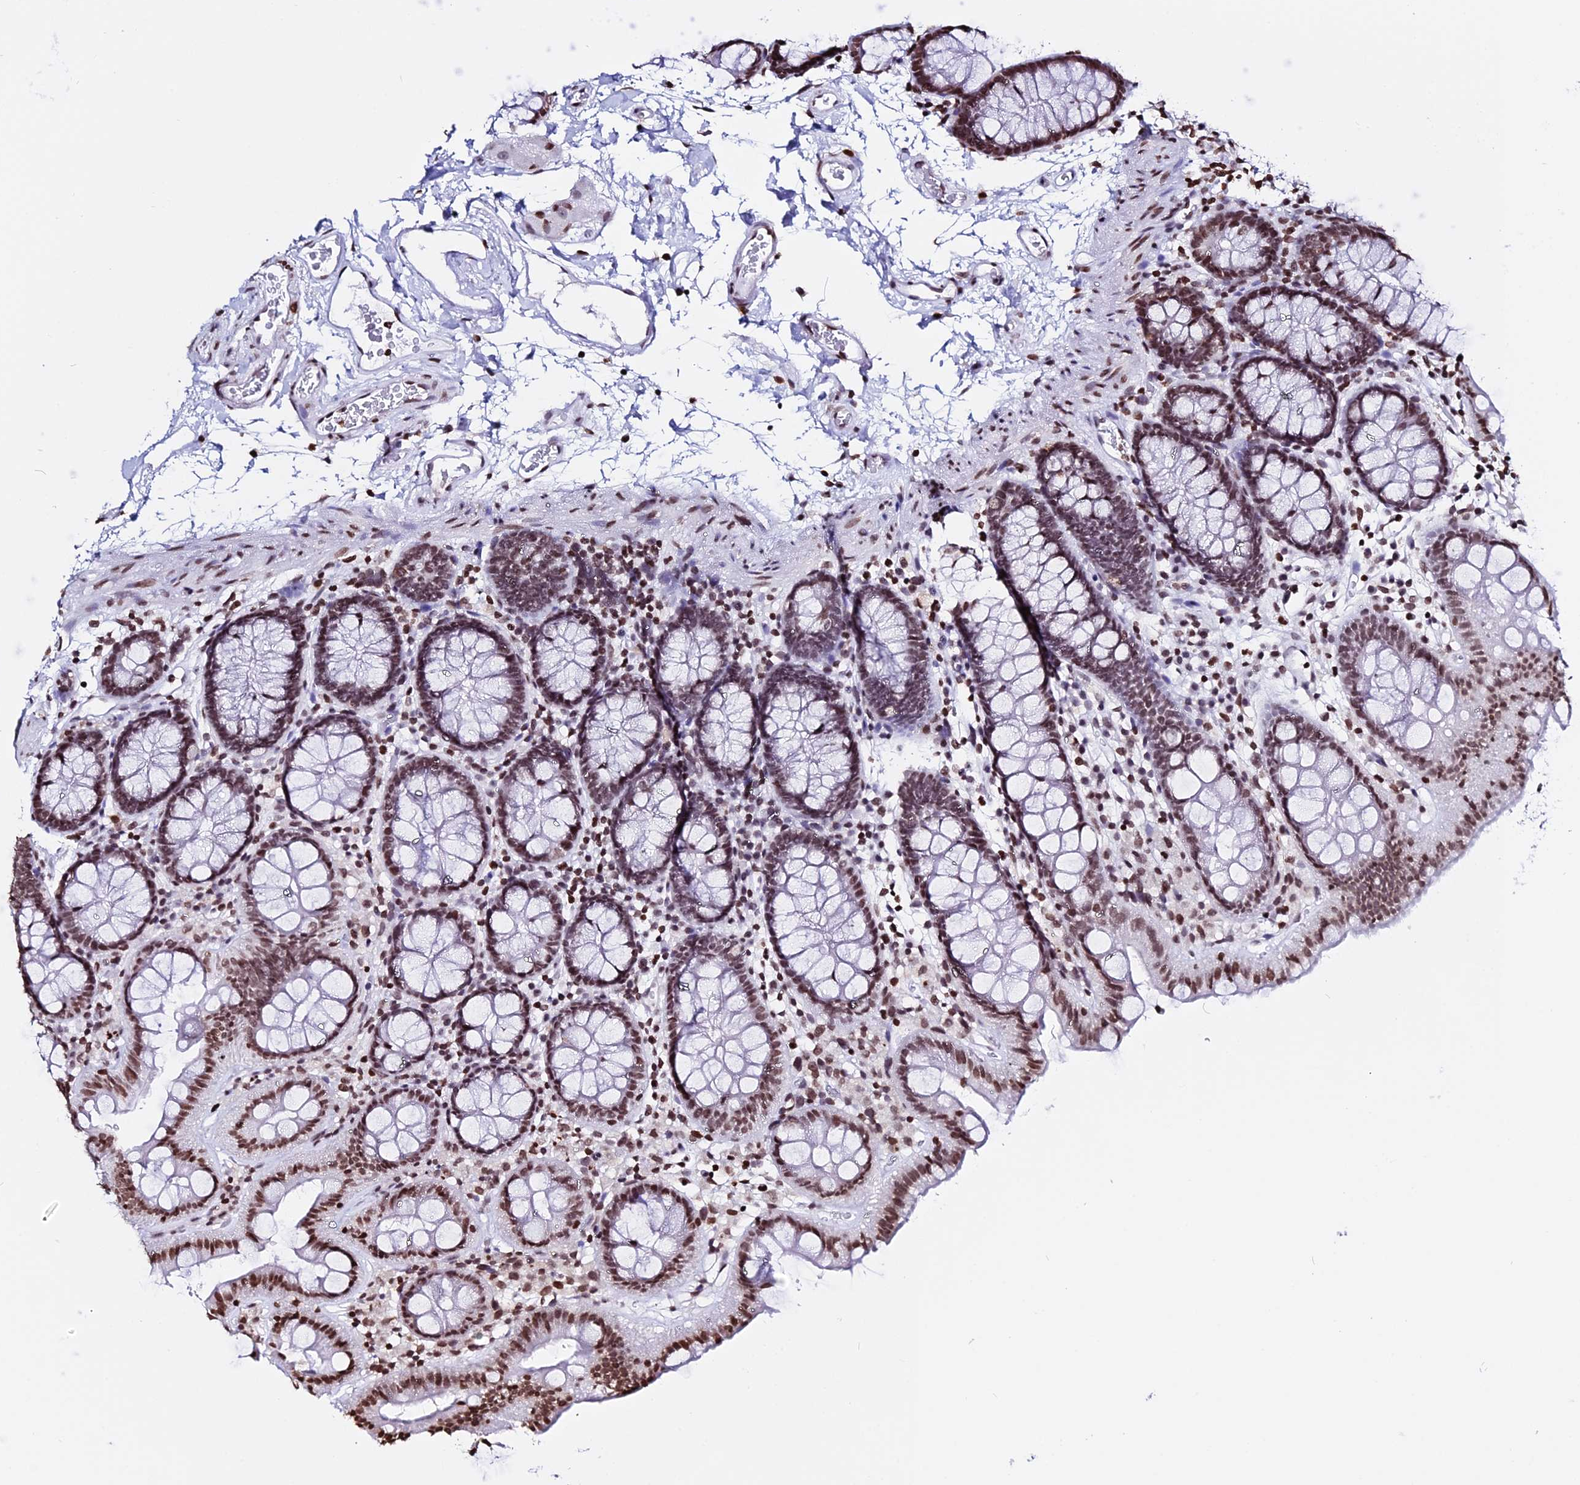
{"staining": {"intensity": "moderate", "quantity": ">75%", "location": "nuclear"}, "tissue": "colon", "cell_type": "Endothelial cells", "image_type": "normal", "snomed": [{"axis": "morphology", "description": "Normal tissue, NOS"}, {"axis": "topography", "description": "Colon"}], "caption": "High-power microscopy captured an IHC image of unremarkable colon, revealing moderate nuclear staining in about >75% of endothelial cells. Ihc stains the protein of interest in brown and the nuclei are stained blue.", "gene": "ENSG00000282988", "patient": {"sex": "male", "age": 75}}